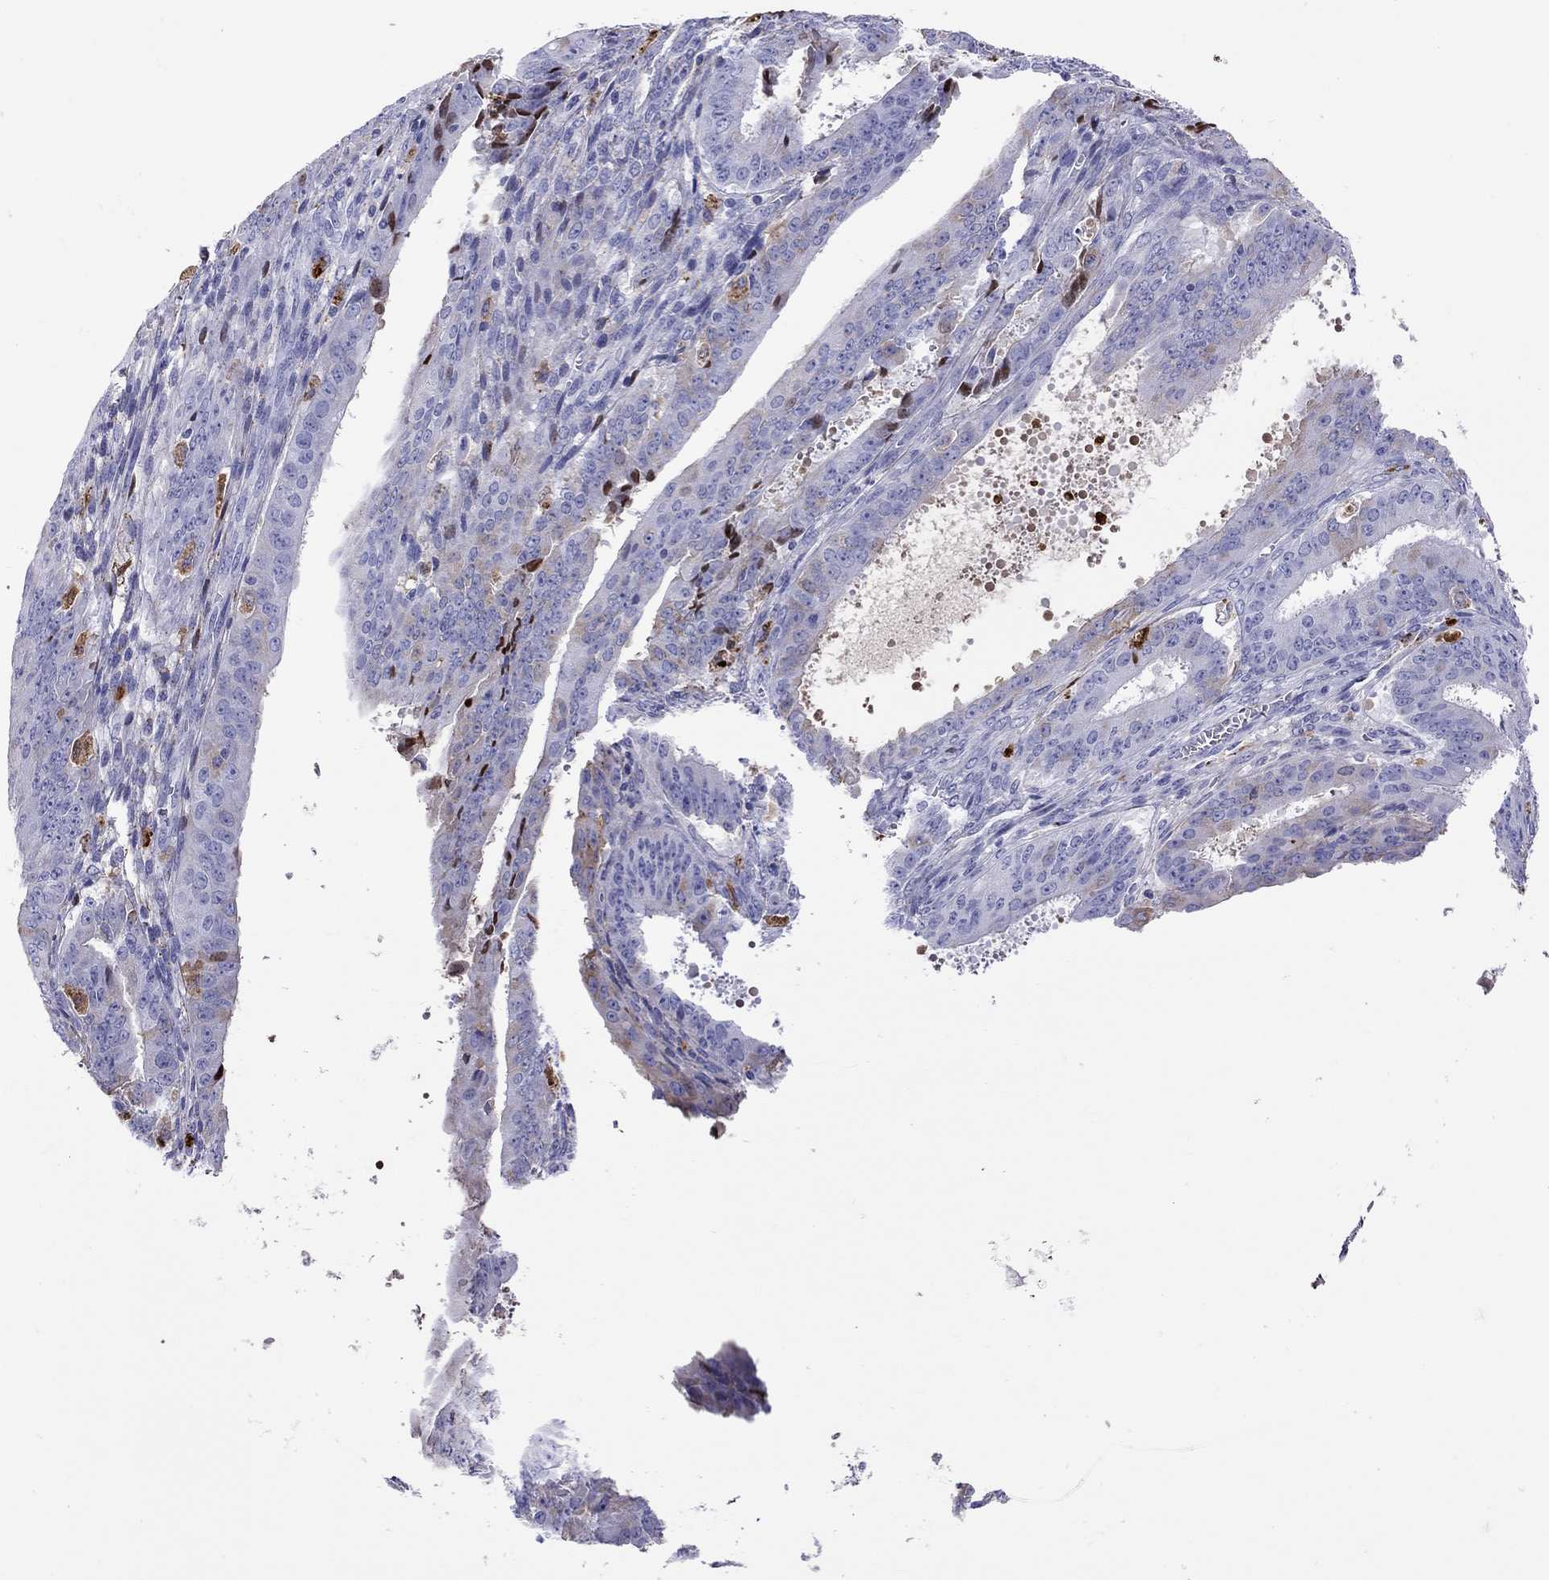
{"staining": {"intensity": "negative", "quantity": "none", "location": "none"}, "tissue": "ovarian cancer", "cell_type": "Tumor cells", "image_type": "cancer", "snomed": [{"axis": "morphology", "description": "Carcinoma, endometroid"}, {"axis": "topography", "description": "Ovary"}], "caption": "Immunohistochemistry of human endometroid carcinoma (ovarian) displays no positivity in tumor cells.", "gene": "SERPINA3", "patient": {"sex": "female", "age": 42}}